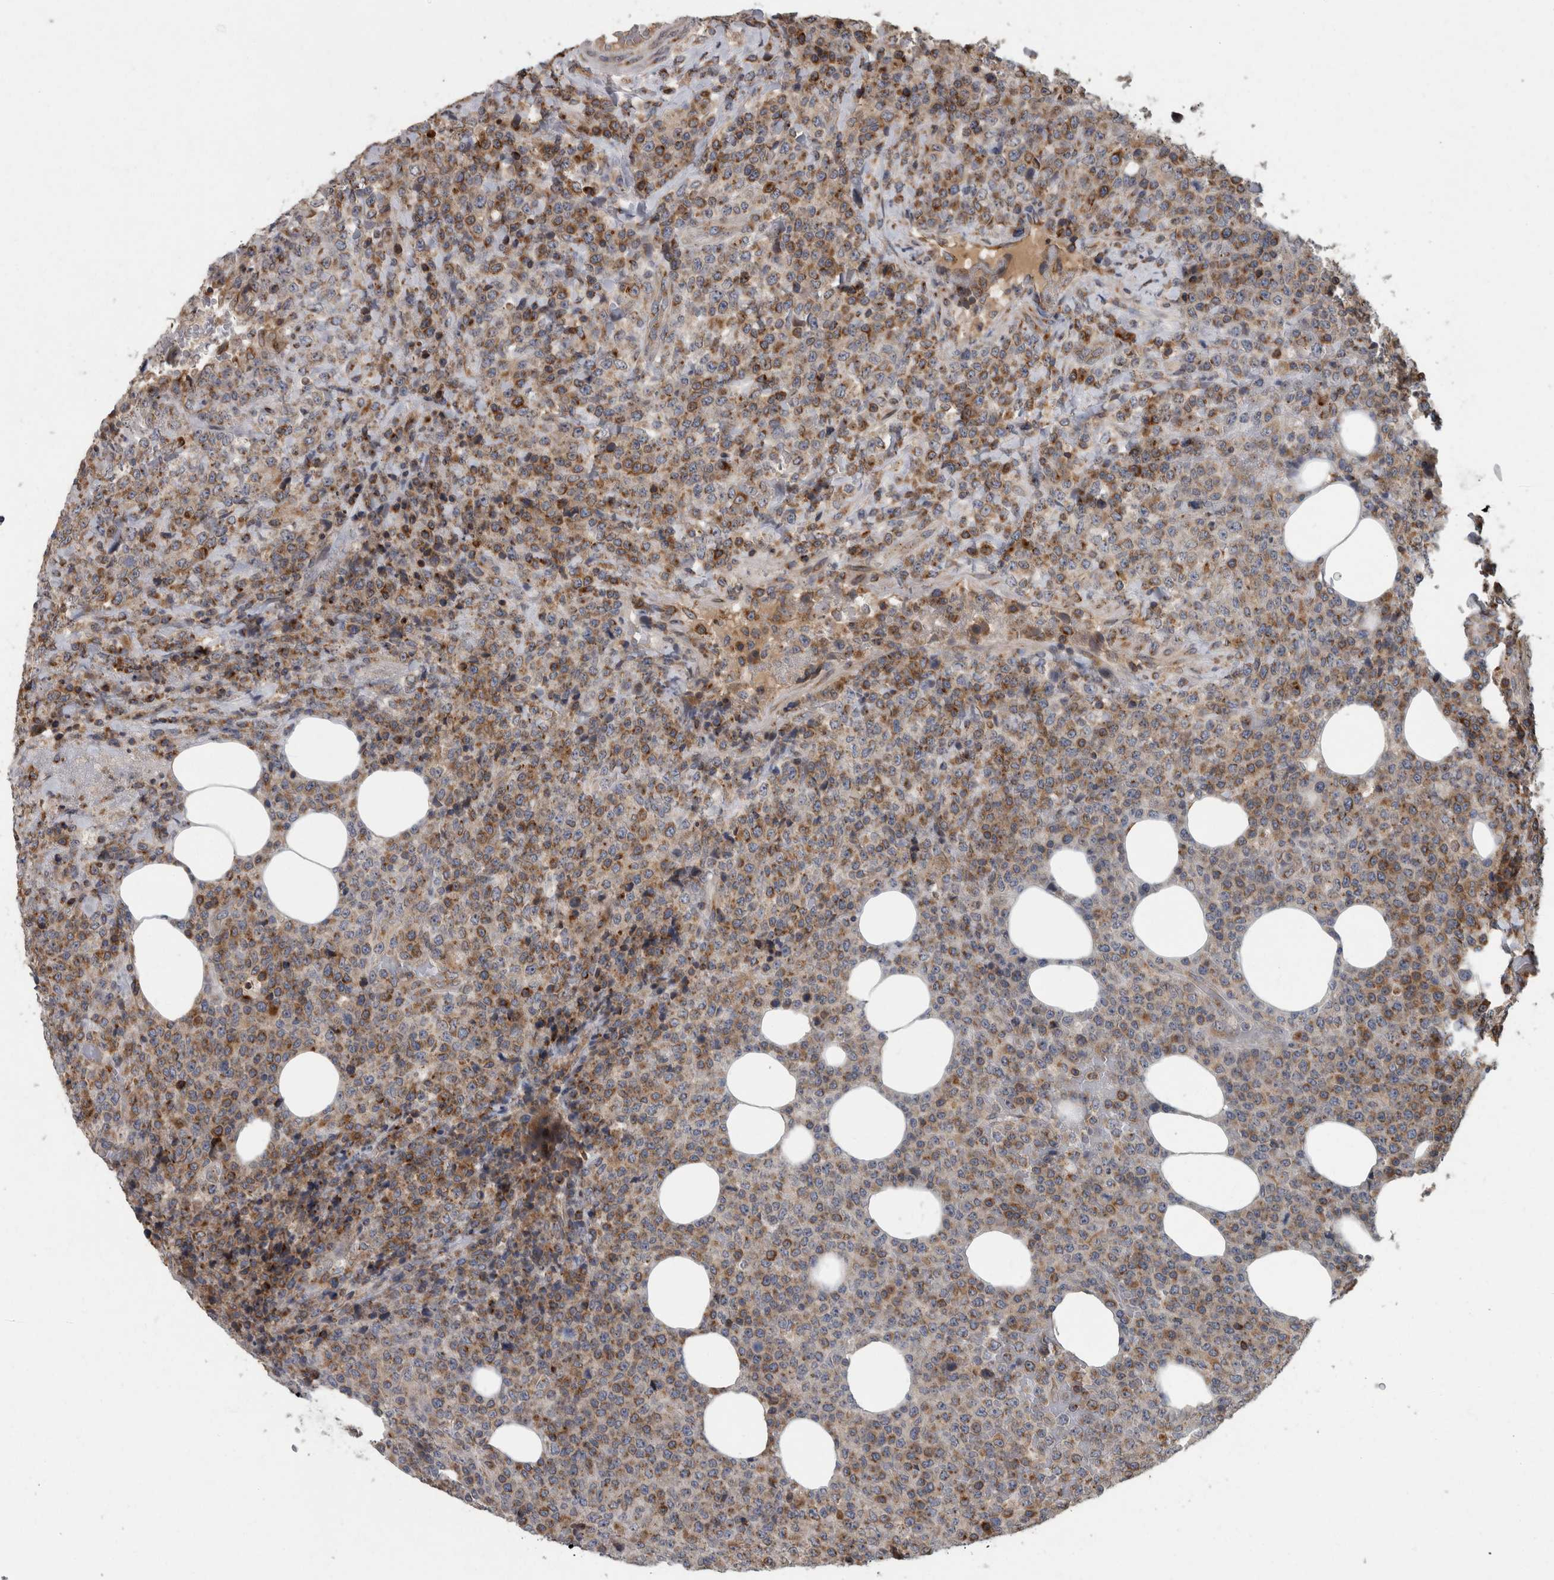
{"staining": {"intensity": "moderate", "quantity": ">75%", "location": "cytoplasmic/membranous"}, "tissue": "lymphoma", "cell_type": "Tumor cells", "image_type": "cancer", "snomed": [{"axis": "morphology", "description": "Malignant lymphoma, non-Hodgkin's type, High grade"}, {"axis": "topography", "description": "Lymph node"}], "caption": "Protein staining by IHC exhibits moderate cytoplasmic/membranous staining in approximately >75% of tumor cells in lymphoma.", "gene": "LMAN2L", "patient": {"sex": "male", "age": 13}}